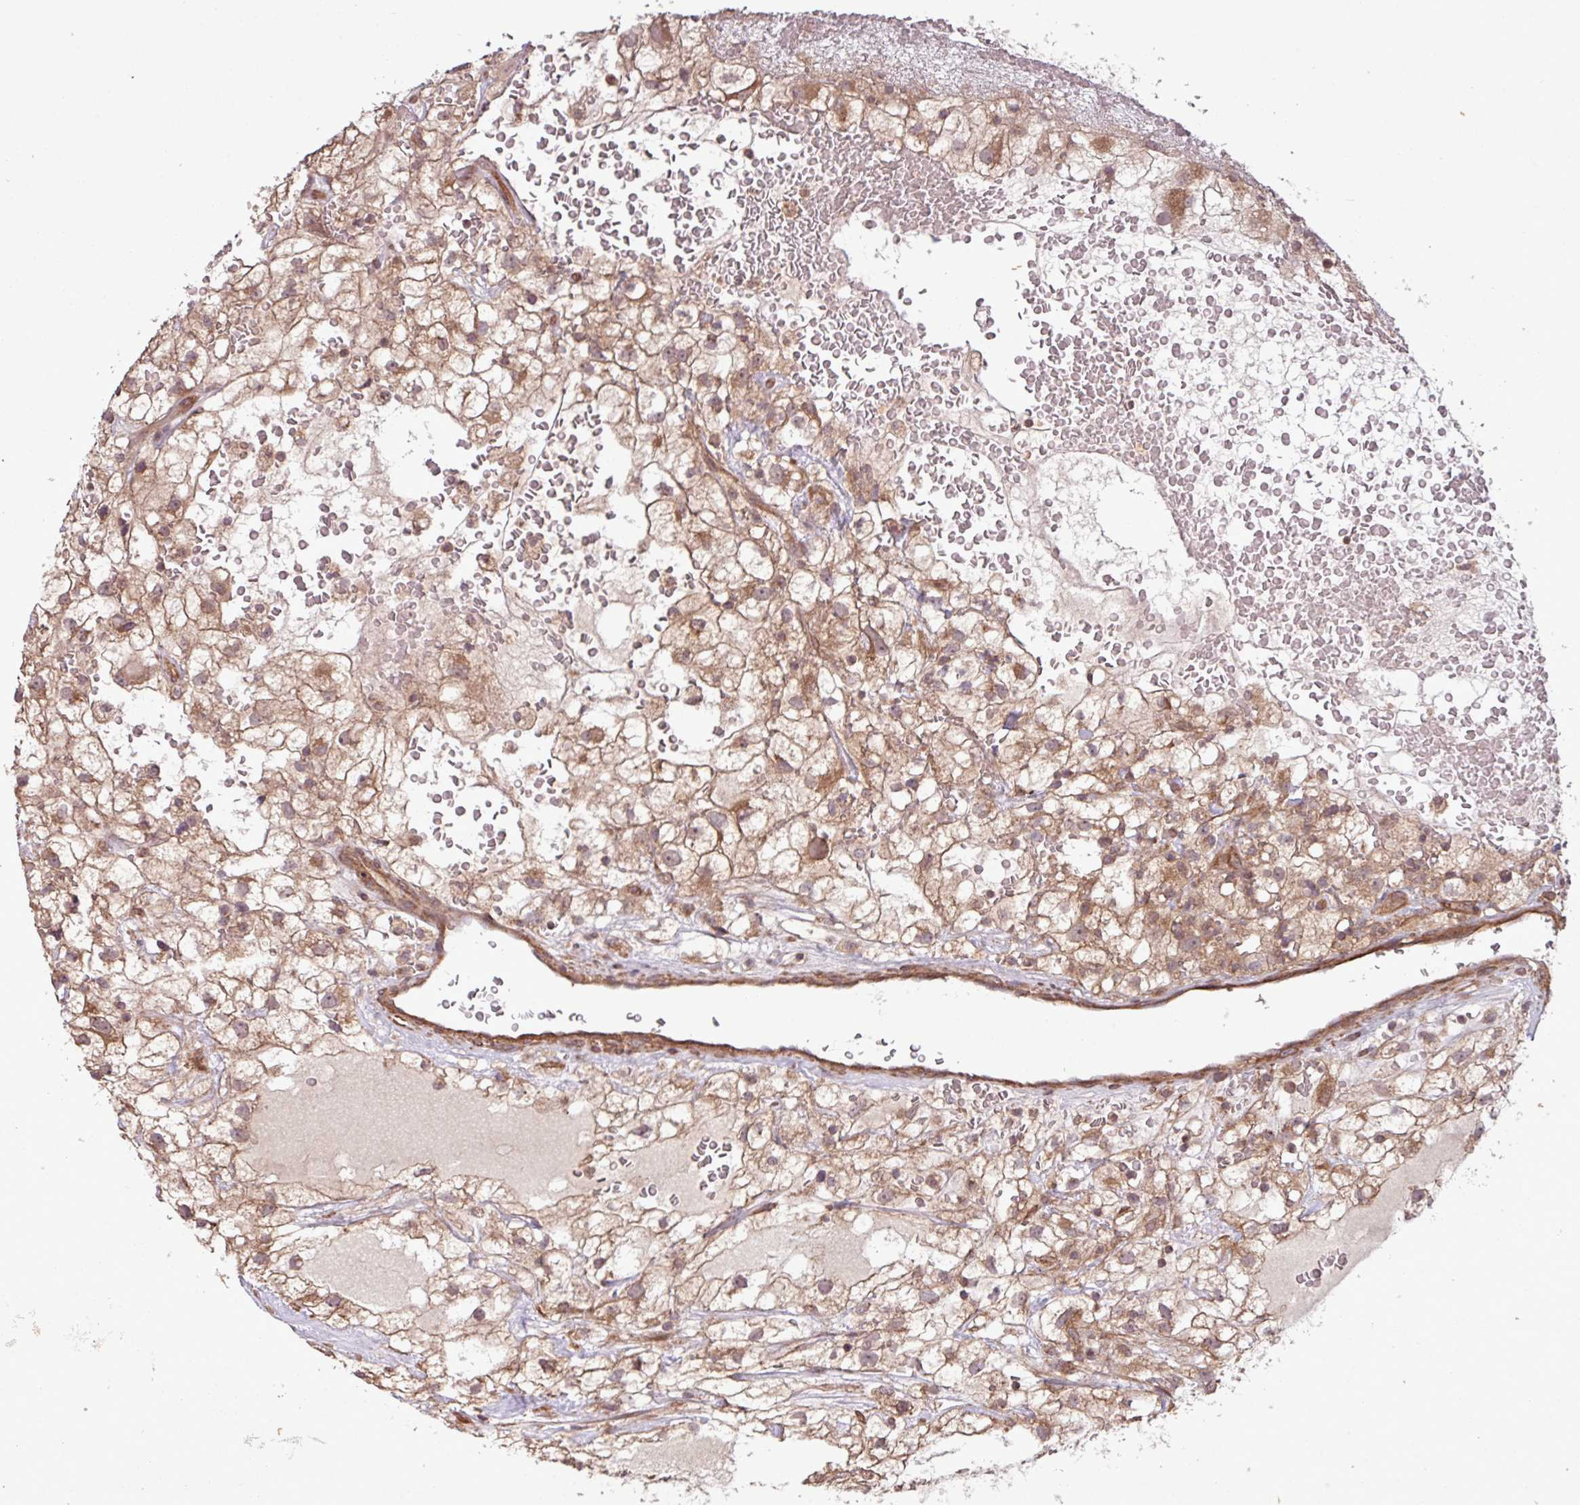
{"staining": {"intensity": "moderate", "quantity": ">75%", "location": "cytoplasmic/membranous"}, "tissue": "renal cancer", "cell_type": "Tumor cells", "image_type": "cancer", "snomed": [{"axis": "morphology", "description": "Adenocarcinoma, NOS"}, {"axis": "topography", "description": "Kidney"}], "caption": "The immunohistochemical stain labels moderate cytoplasmic/membranous positivity in tumor cells of adenocarcinoma (renal) tissue. (DAB IHC with brightfield microscopy, high magnification).", "gene": "TRABD2A", "patient": {"sex": "male", "age": 59}}